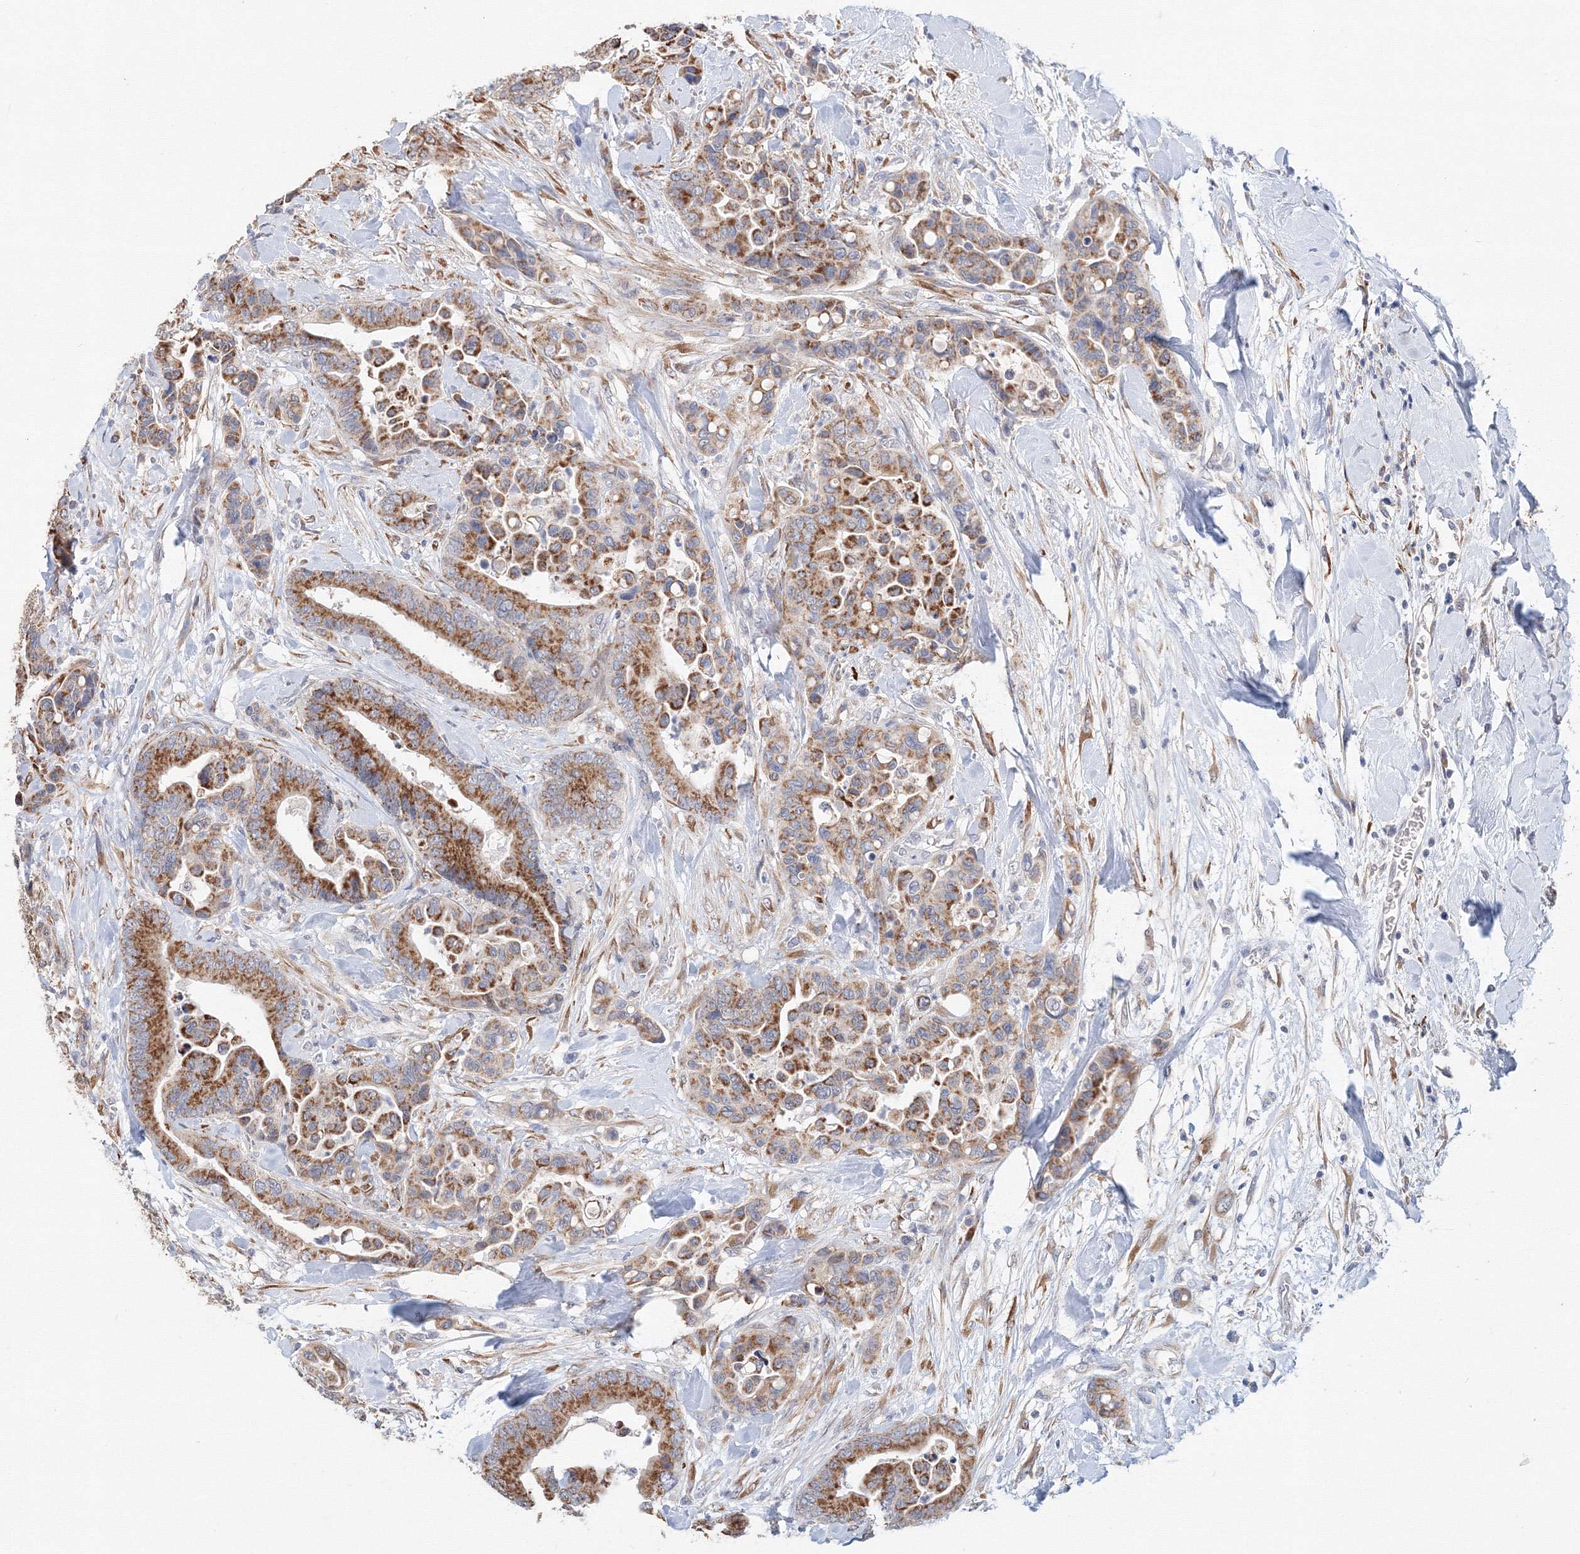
{"staining": {"intensity": "moderate", "quantity": ">75%", "location": "cytoplasmic/membranous"}, "tissue": "colorectal cancer", "cell_type": "Tumor cells", "image_type": "cancer", "snomed": [{"axis": "morphology", "description": "Normal tissue, NOS"}, {"axis": "morphology", "description": "Adenocarcinoma, NOS"}, {"axis": "topography", "description": "Colon"}], "caption": "A histopathology image of adenocarcinoma (colorectal) stained for a protein demonstrates moderate cytoplasmic/membranous brown staining in tumor cells.", "gene": "DHRS12", "patient": {"sex": "male", "age": 82}}